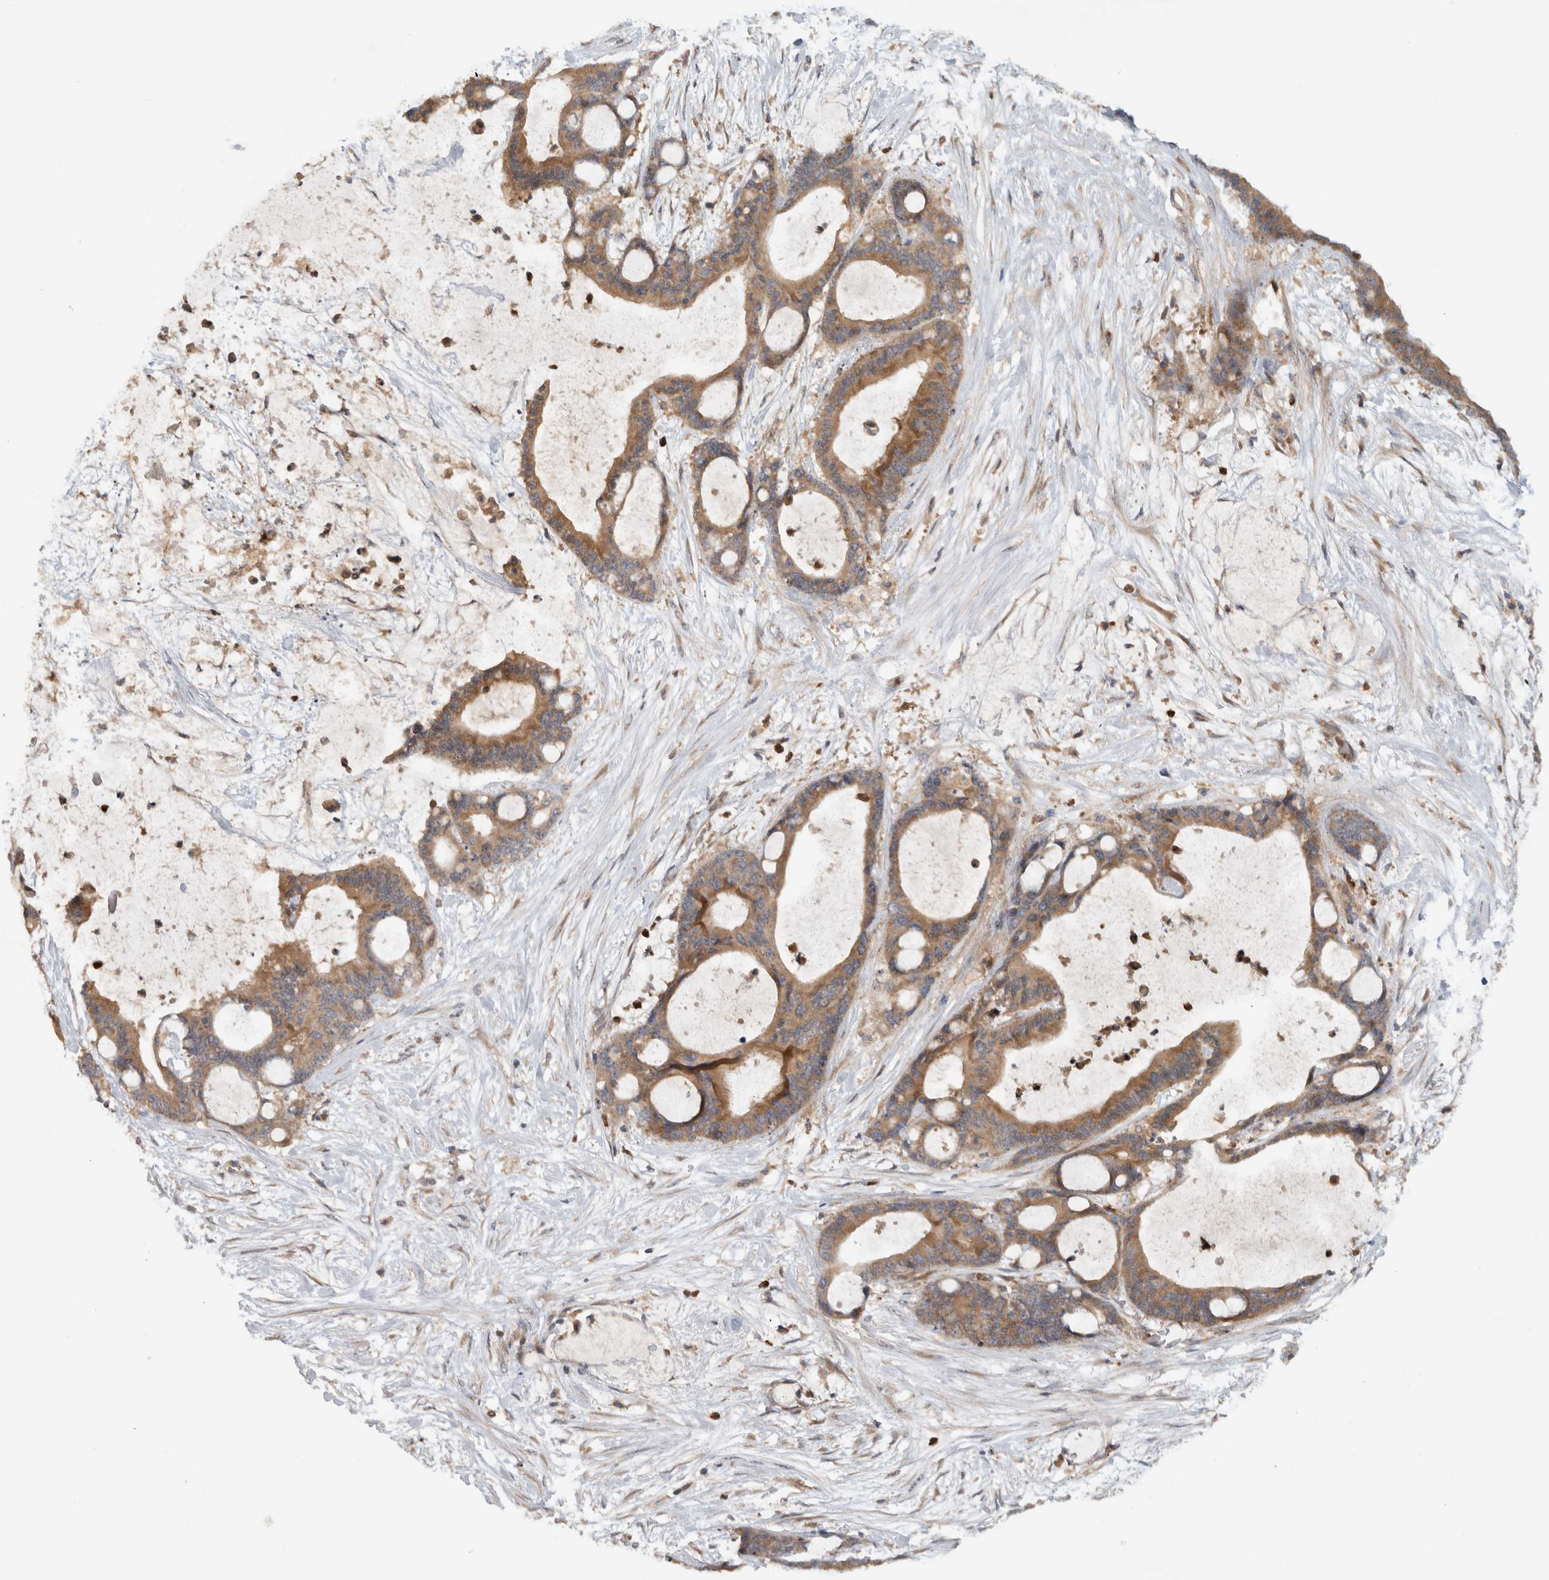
{"staining": {"intensity": "moderate", "quantity": ">75%", "location": "cytoplasmic/membranous"}, "tissue": "liver cancer", "cell_type": "Tumor cells", "image_type": "cancer", "snomed": [{"axis": "morphology", "description": "Cholangiocarcinoma"}, {"axis": "topography", "description": "Liver"}], "caption": "Human cholangiocarcinoma (liver) stained with a brown dye exhibits moderate cytoplasmic/membranous positive staining in about >75% of tumor cells.", "gene": "VEPH1", "patient": {"sex": "female", "age": 73}}